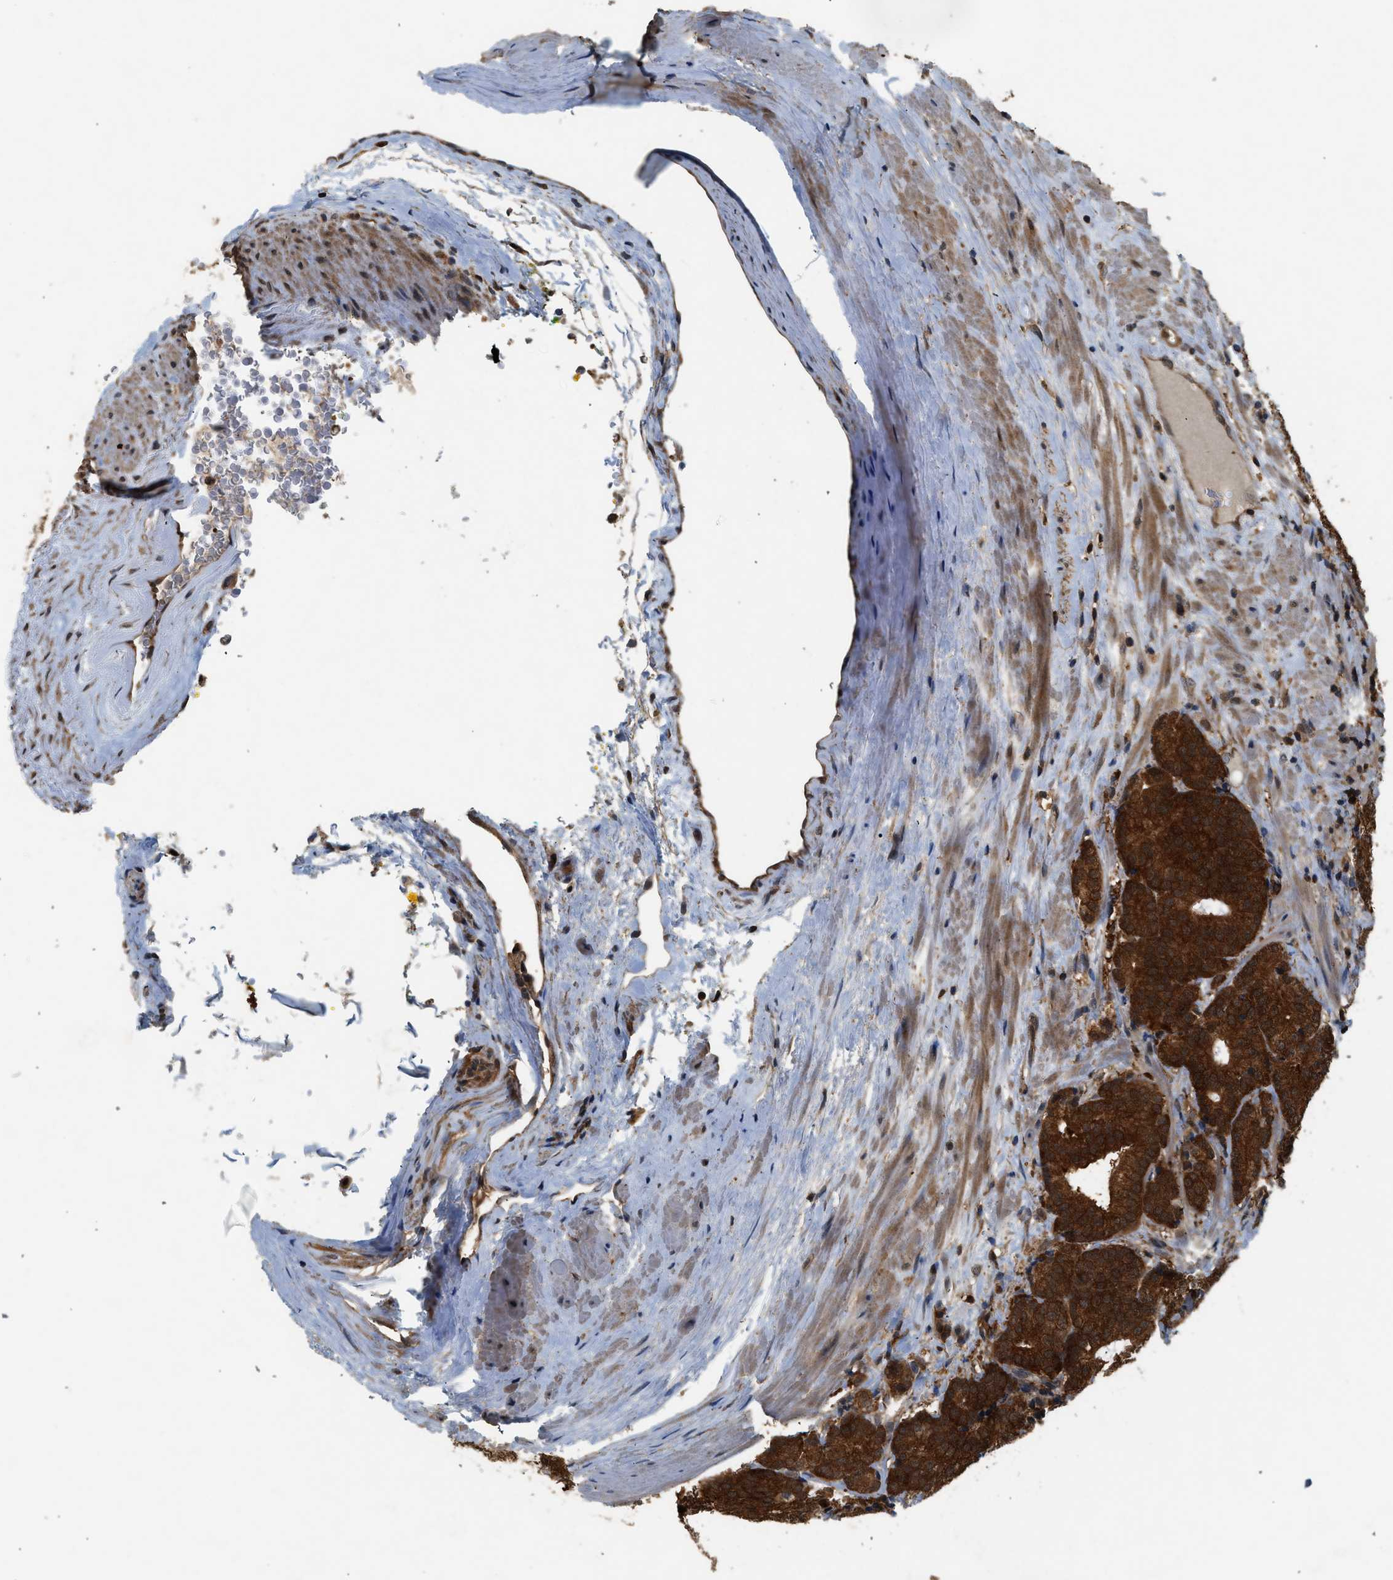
{"staining": {"intensity": "strong", "quantity": ">75%", "location": "cytoplasmic/membranous,nuclear"}, "tissue": "prostate cancer", "cell_type": "Tumor cells", "image_type": "cancer", "snomed": [{"axis": "morphology", "description": "Adenocarcinoma, High grade"}, {"axis": "topography", "description": "Prostate"}], "caption": "High-power microscopy captured an IHC image of high-grade adenocarcinoma (prostate), revealing strong cytoplasmic/membranous and nuclear positivity in approximately >75% of tumor cells.", "gene": "OXSR1", "patient": {"sex": "male", "age": 61}}